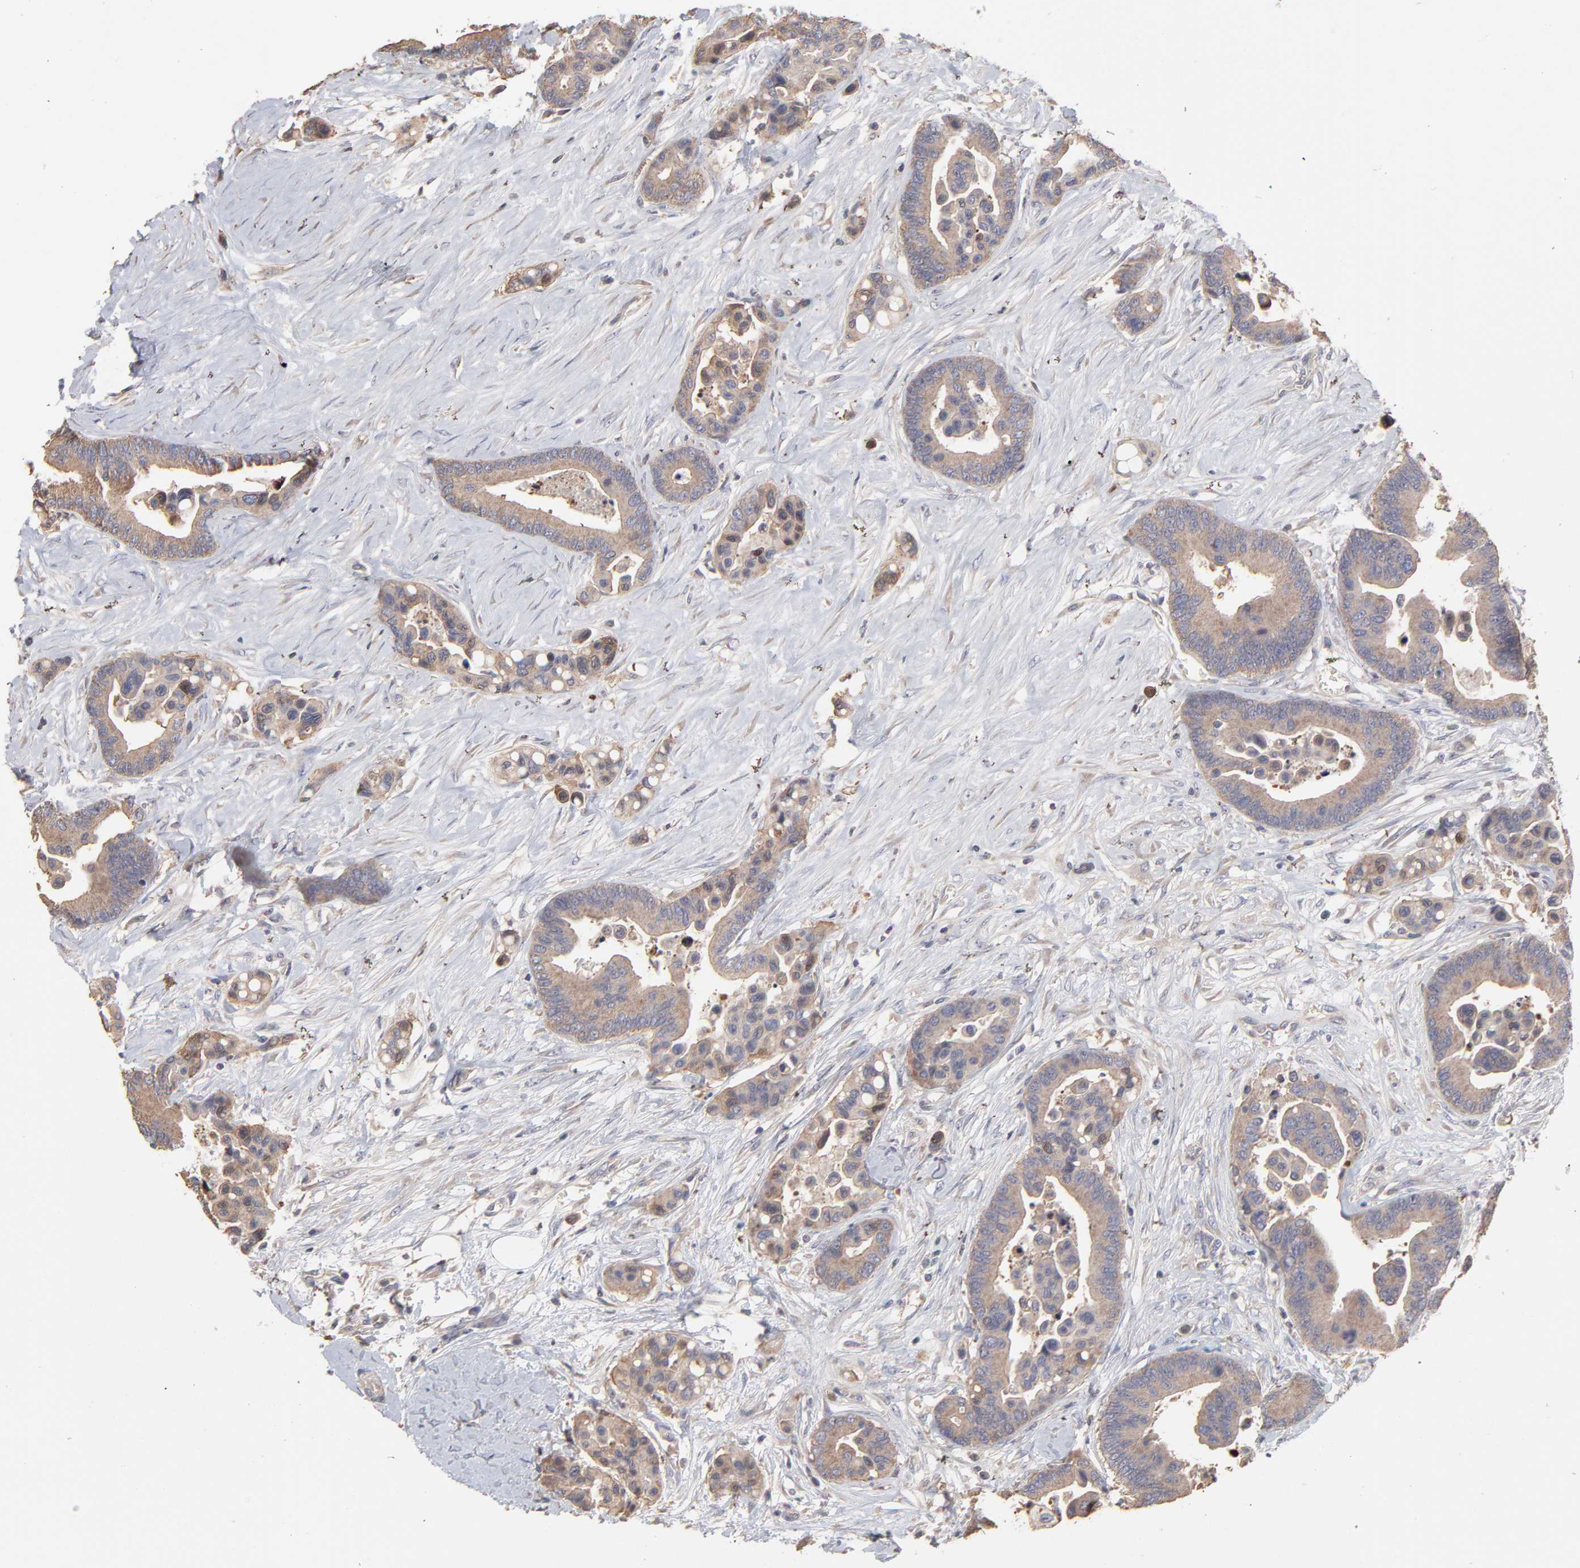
{"staining": {"intensity": "weak", "quantity": ">75%", "location": "cytoplasmic/membranous"}, "tissue": "colorectal cancer", "cell_type": "Tumor cells", "image_type": "cancer", "snomed": [{"axis": "morphology", "description": "Adenocarcinoma, NOS"}, {"axis": "topography", "description": "Colon"}], "caption": "Immunohistochemistry staining of adenocarcinoma (colorectal), which reveals low levels of weak cytoplasmic/membranous positivity in approximately >75% of tumor cells indicating weak cytoplasmic/membranous protein positivity. The staining was performed using DAB (3,3'-diaminobenzidine) (brown) for protein detection and nuclei were counterstained in hematoxylin (blue).", "gene": "TANGO2", "patient": {"sex": "male", "age": 82}}